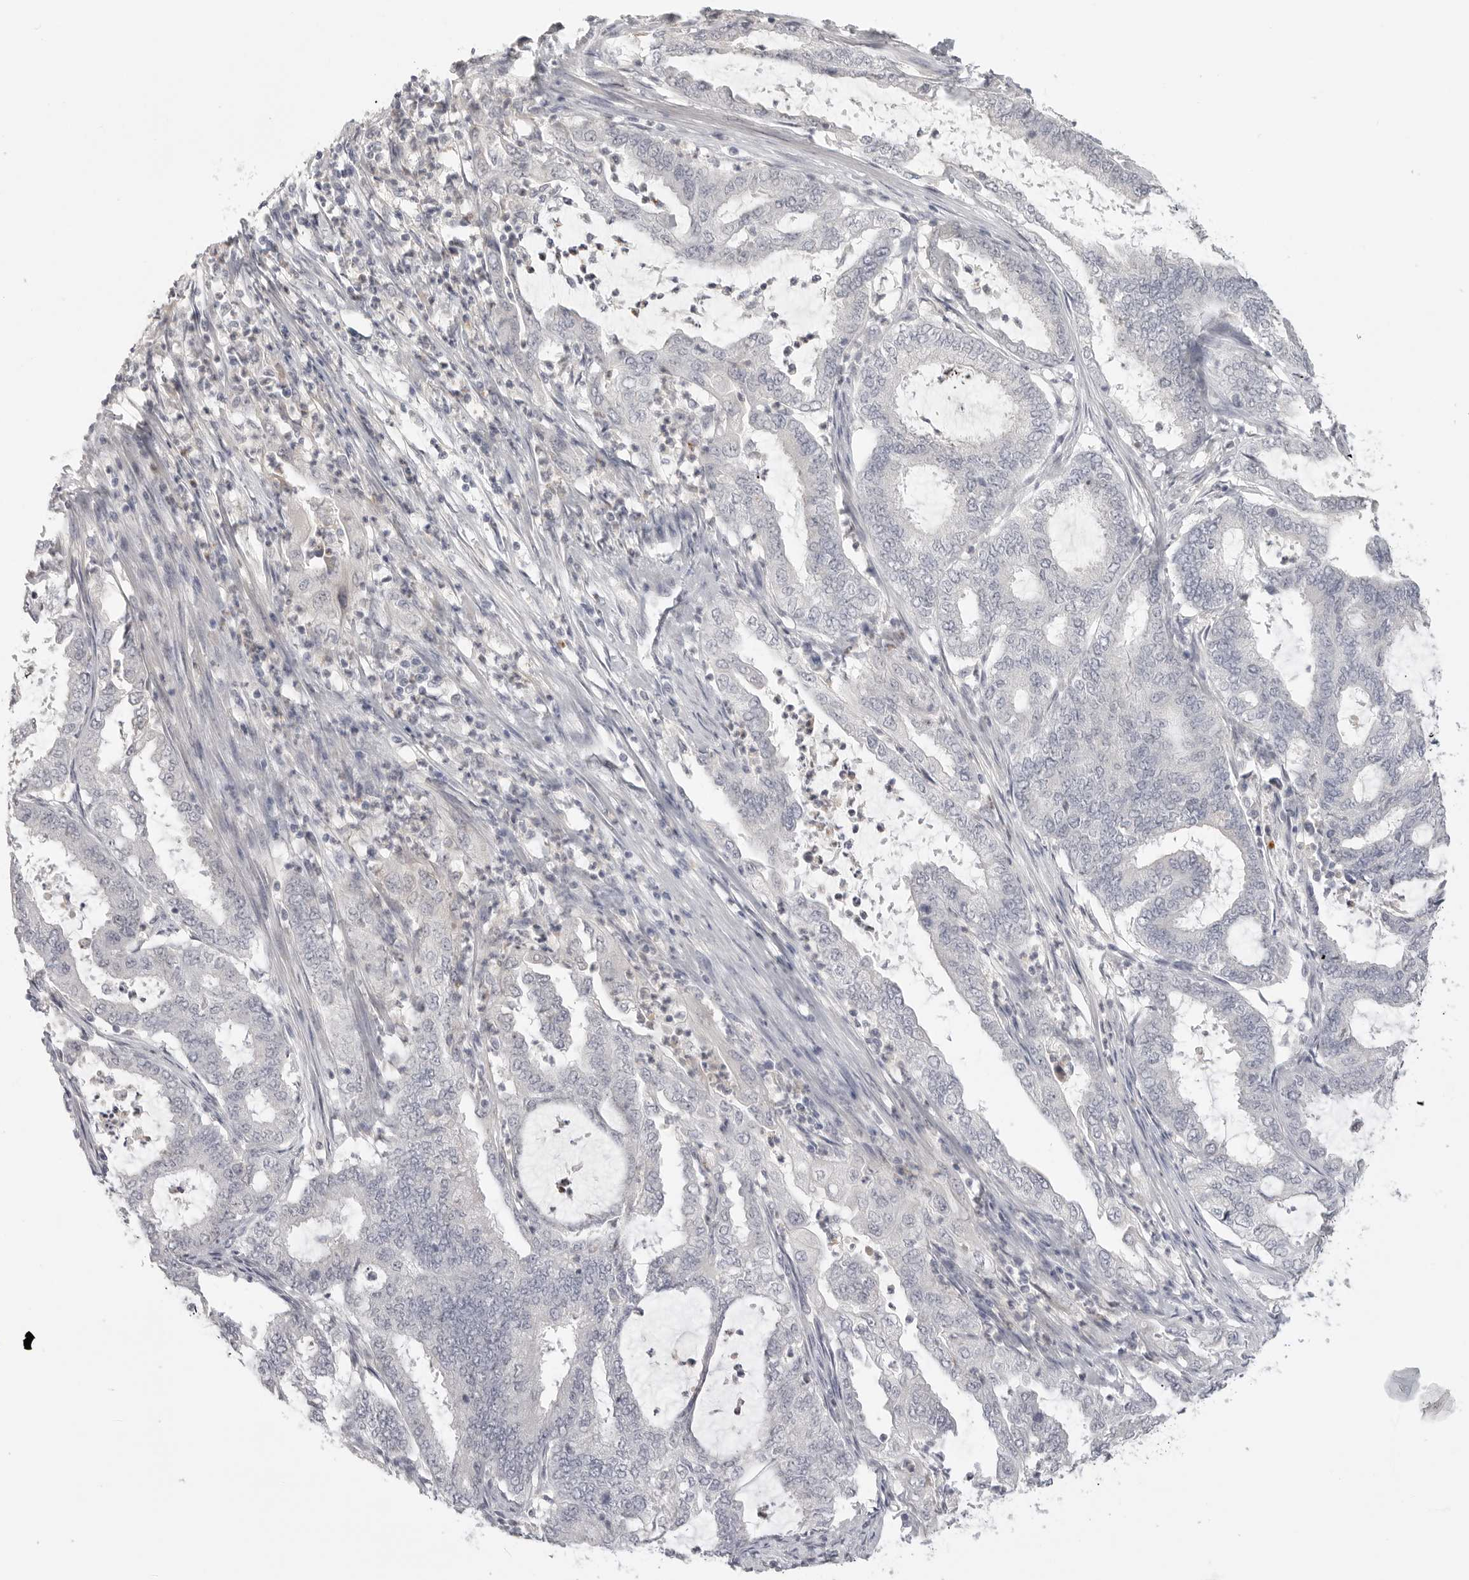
{"staining": {"intensity": "negative", "quantity": "none", "location": "none"}, "tissue": "endometrial cancer", "cell_type": "Tumor cells", "image_type": "cancer", "snomed": [{"axis": "morphology", "description": "Adenocarcinoma, NOS"}, {"axis": "topography", "description": "Endometrium"}], "caption": "Tumor cells are negative for protein expression in human endometrial cancer.", "gene": "HMGCS2", "patient": {"sex": "female", "age": 51}}